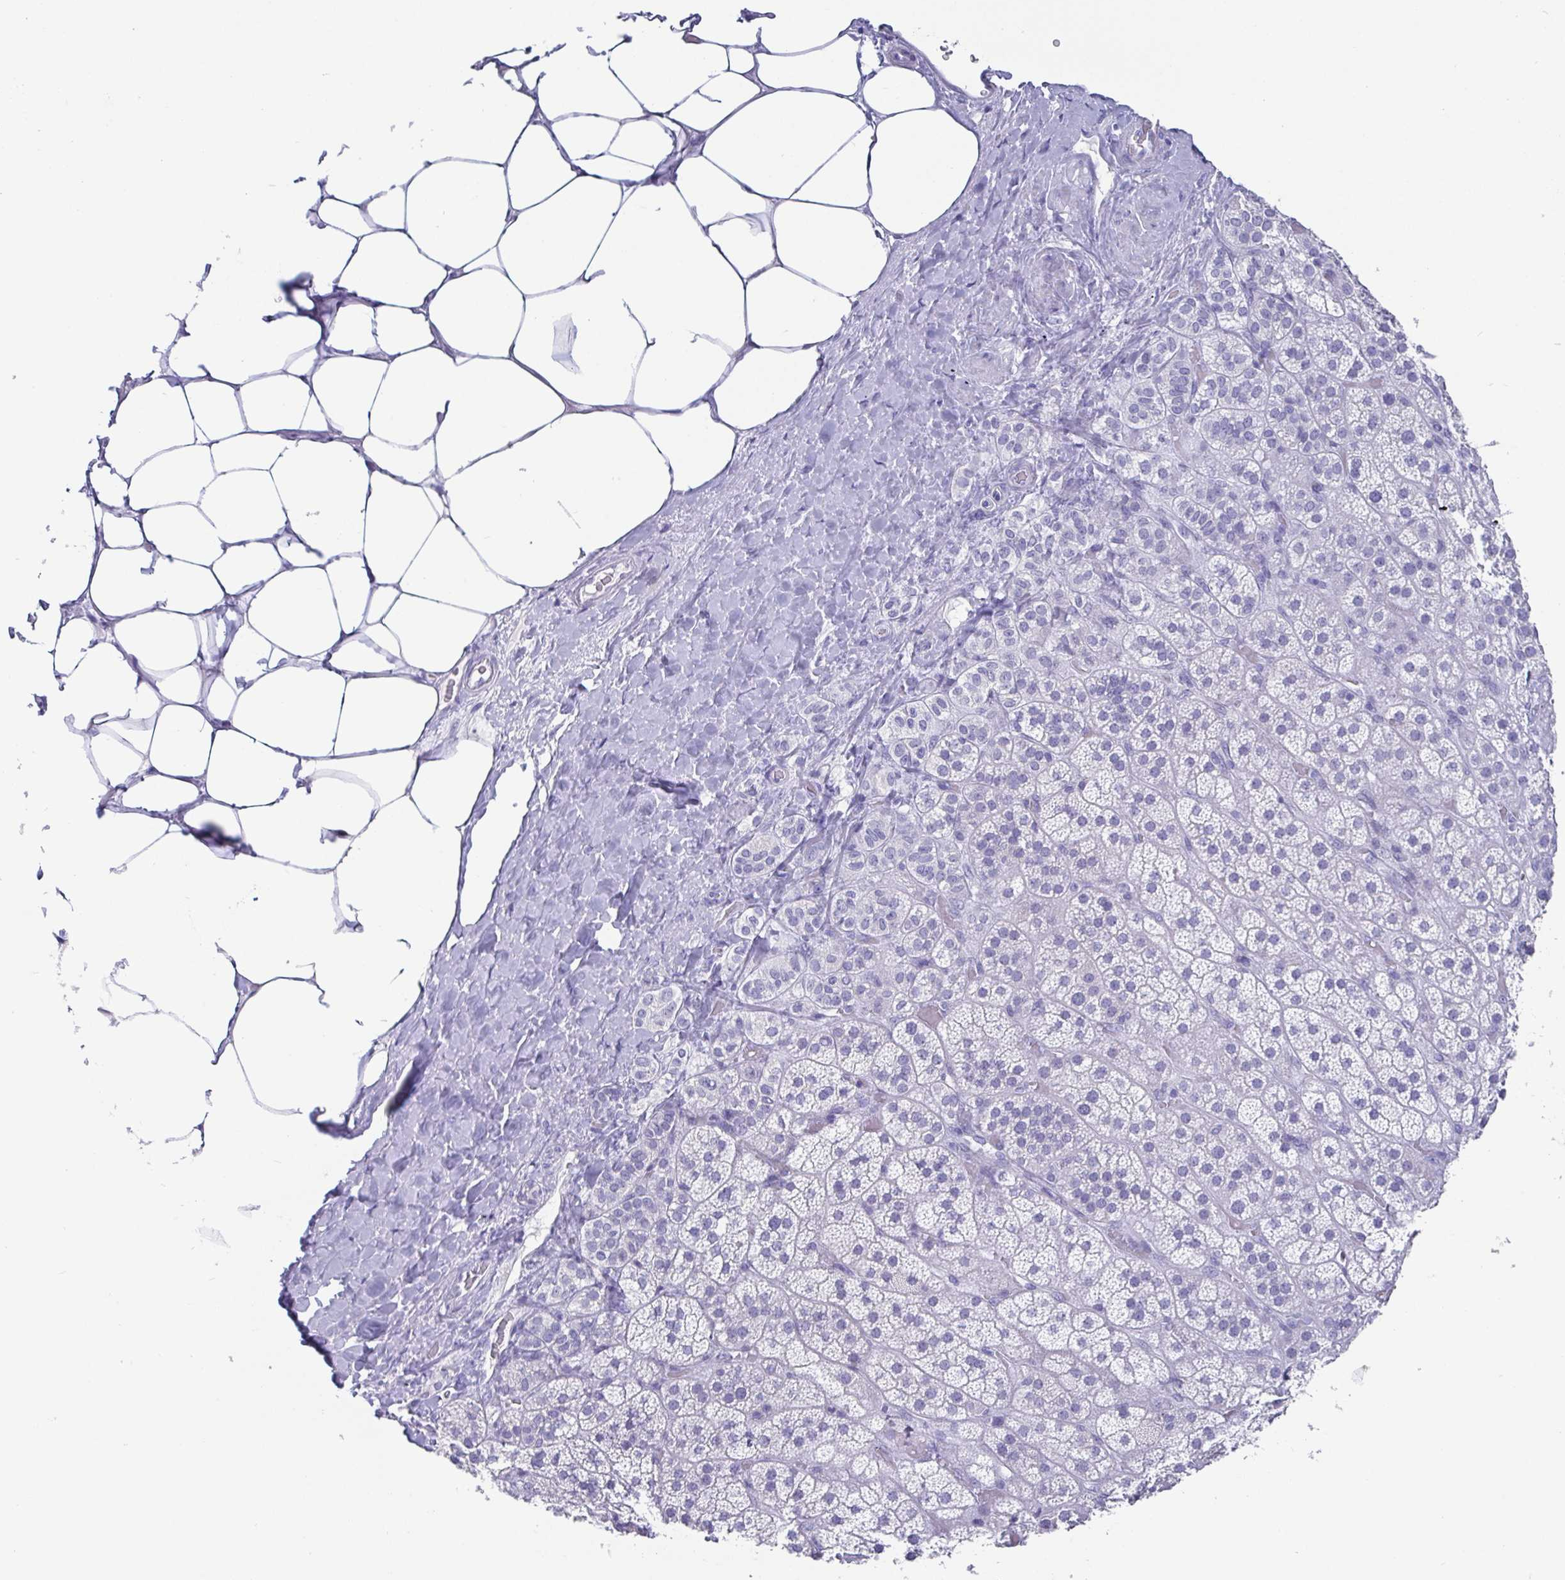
{"staining": {"intensity": "negative", "quantity": "none", "location": "none"}, "tissue": "adrenal gland", "cell_type": "Glandular cells", "image_type": "normal", "snomed": [{"axis": "morphology", "description": "Normal tissue, NOS"}, {"axis": "topography", "description": "Adrenal gland"}], "caption": "This is an IHC histopathology image of unremarkable human adrenal gland. There is no expression in glandular cells.", "gene": "SCGN", "patient": {"sex": "male", "age": 57}}